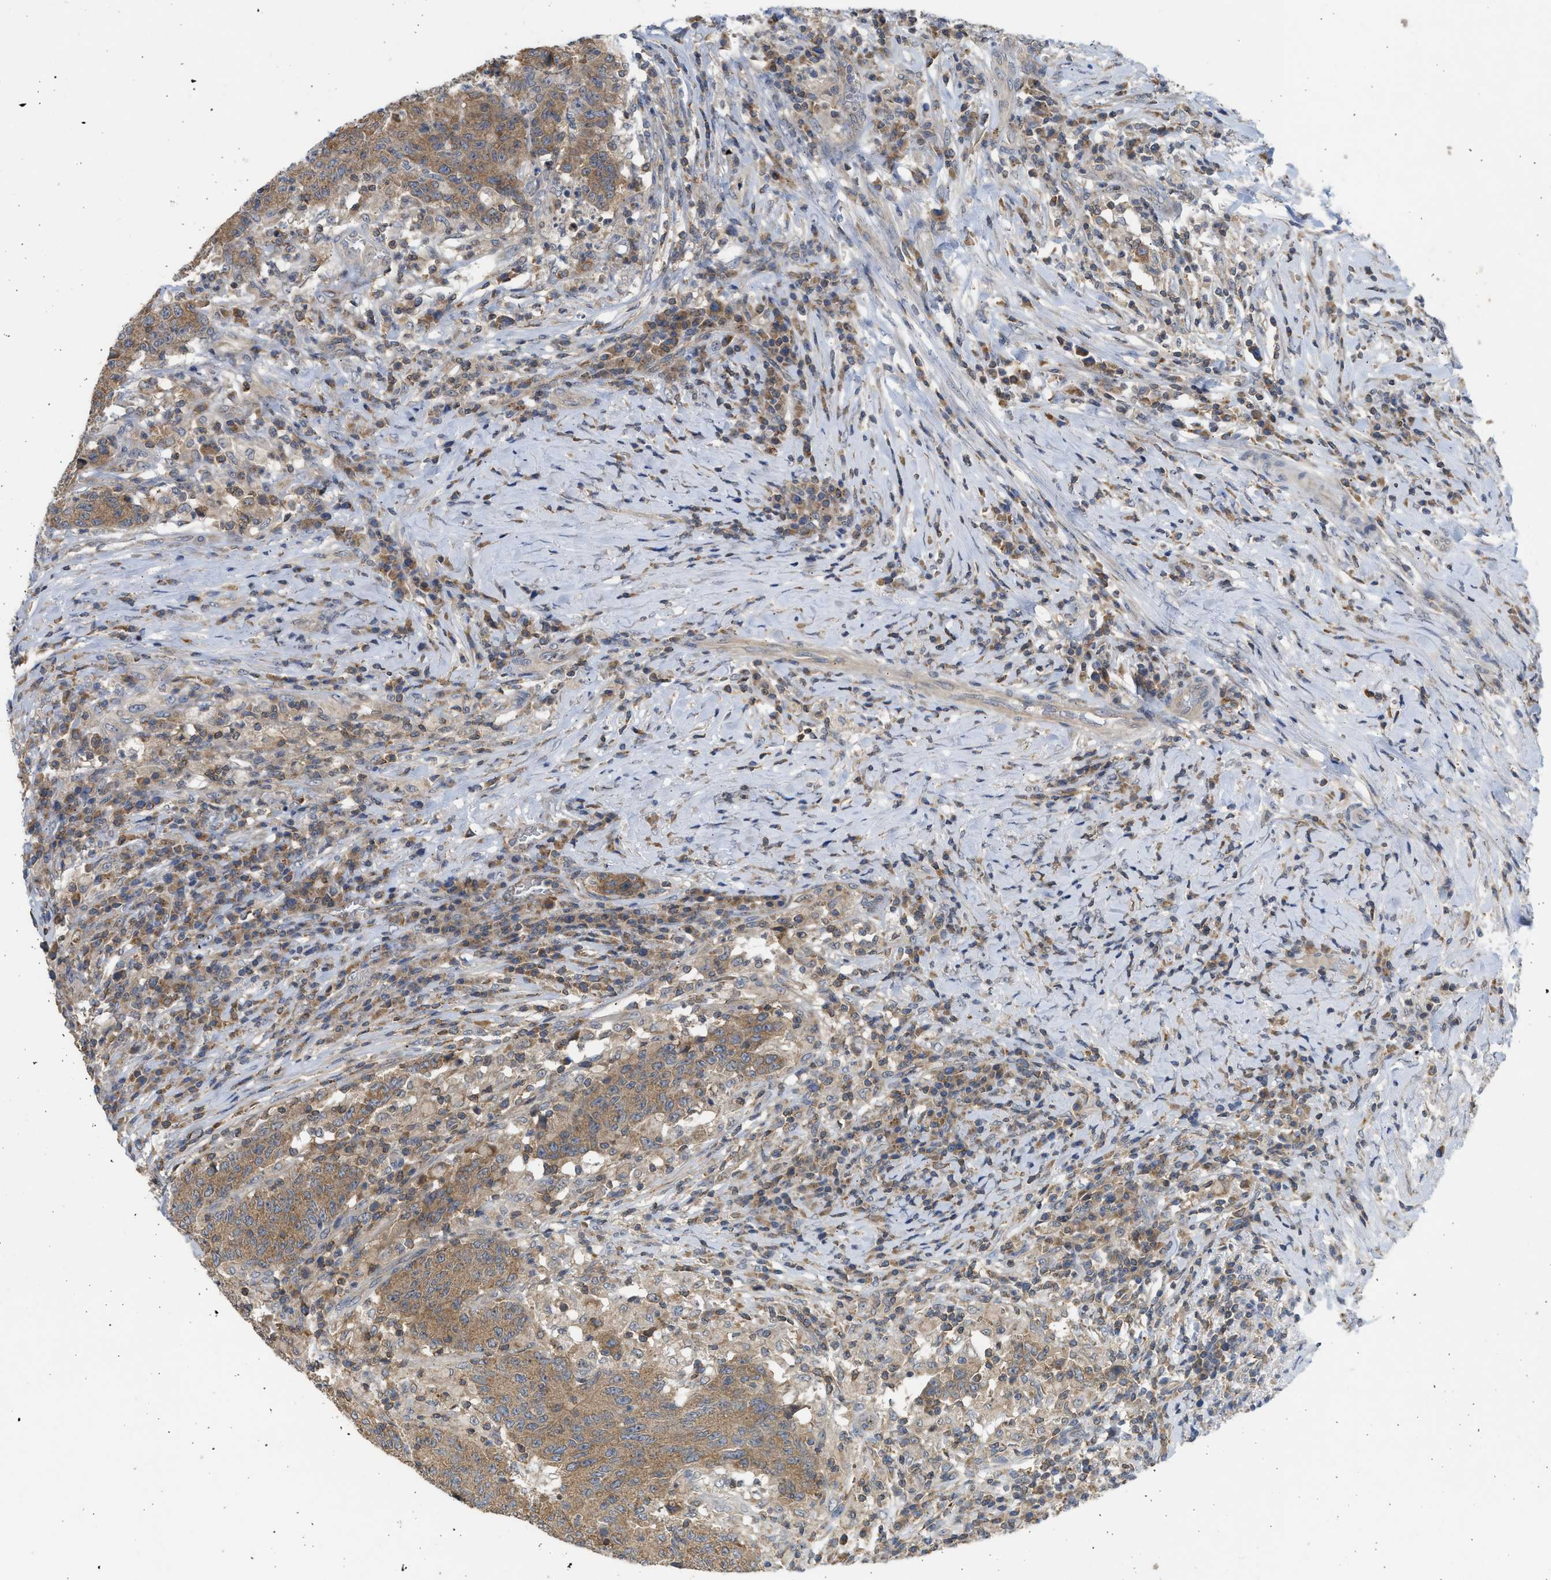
{"staining": {"intensity": "moderate", "quantity": ">75%", "location": "cytoplasmic/membranous"}, "tissue": "colorectal cancer", "cell_type": "Tumor cells", "image_type": "cancer", "snomed": [{"axis": "morphology", "description": "Normal tissue, NOS"}, {"axis": "morphology", "description": "Adenocarcinoma, NOS"}, {"axis": "topography", "description": "Colon"}], "caption": "Human colorectal cancer (adenocarcinoma) stained for a protein (brown) exhibits moderate cytoplasmic/membranous positive staining in approximately >75% of tumor cells.", "gene": "CYP1A1", "patient": {"sex": "female", "age": 75}}